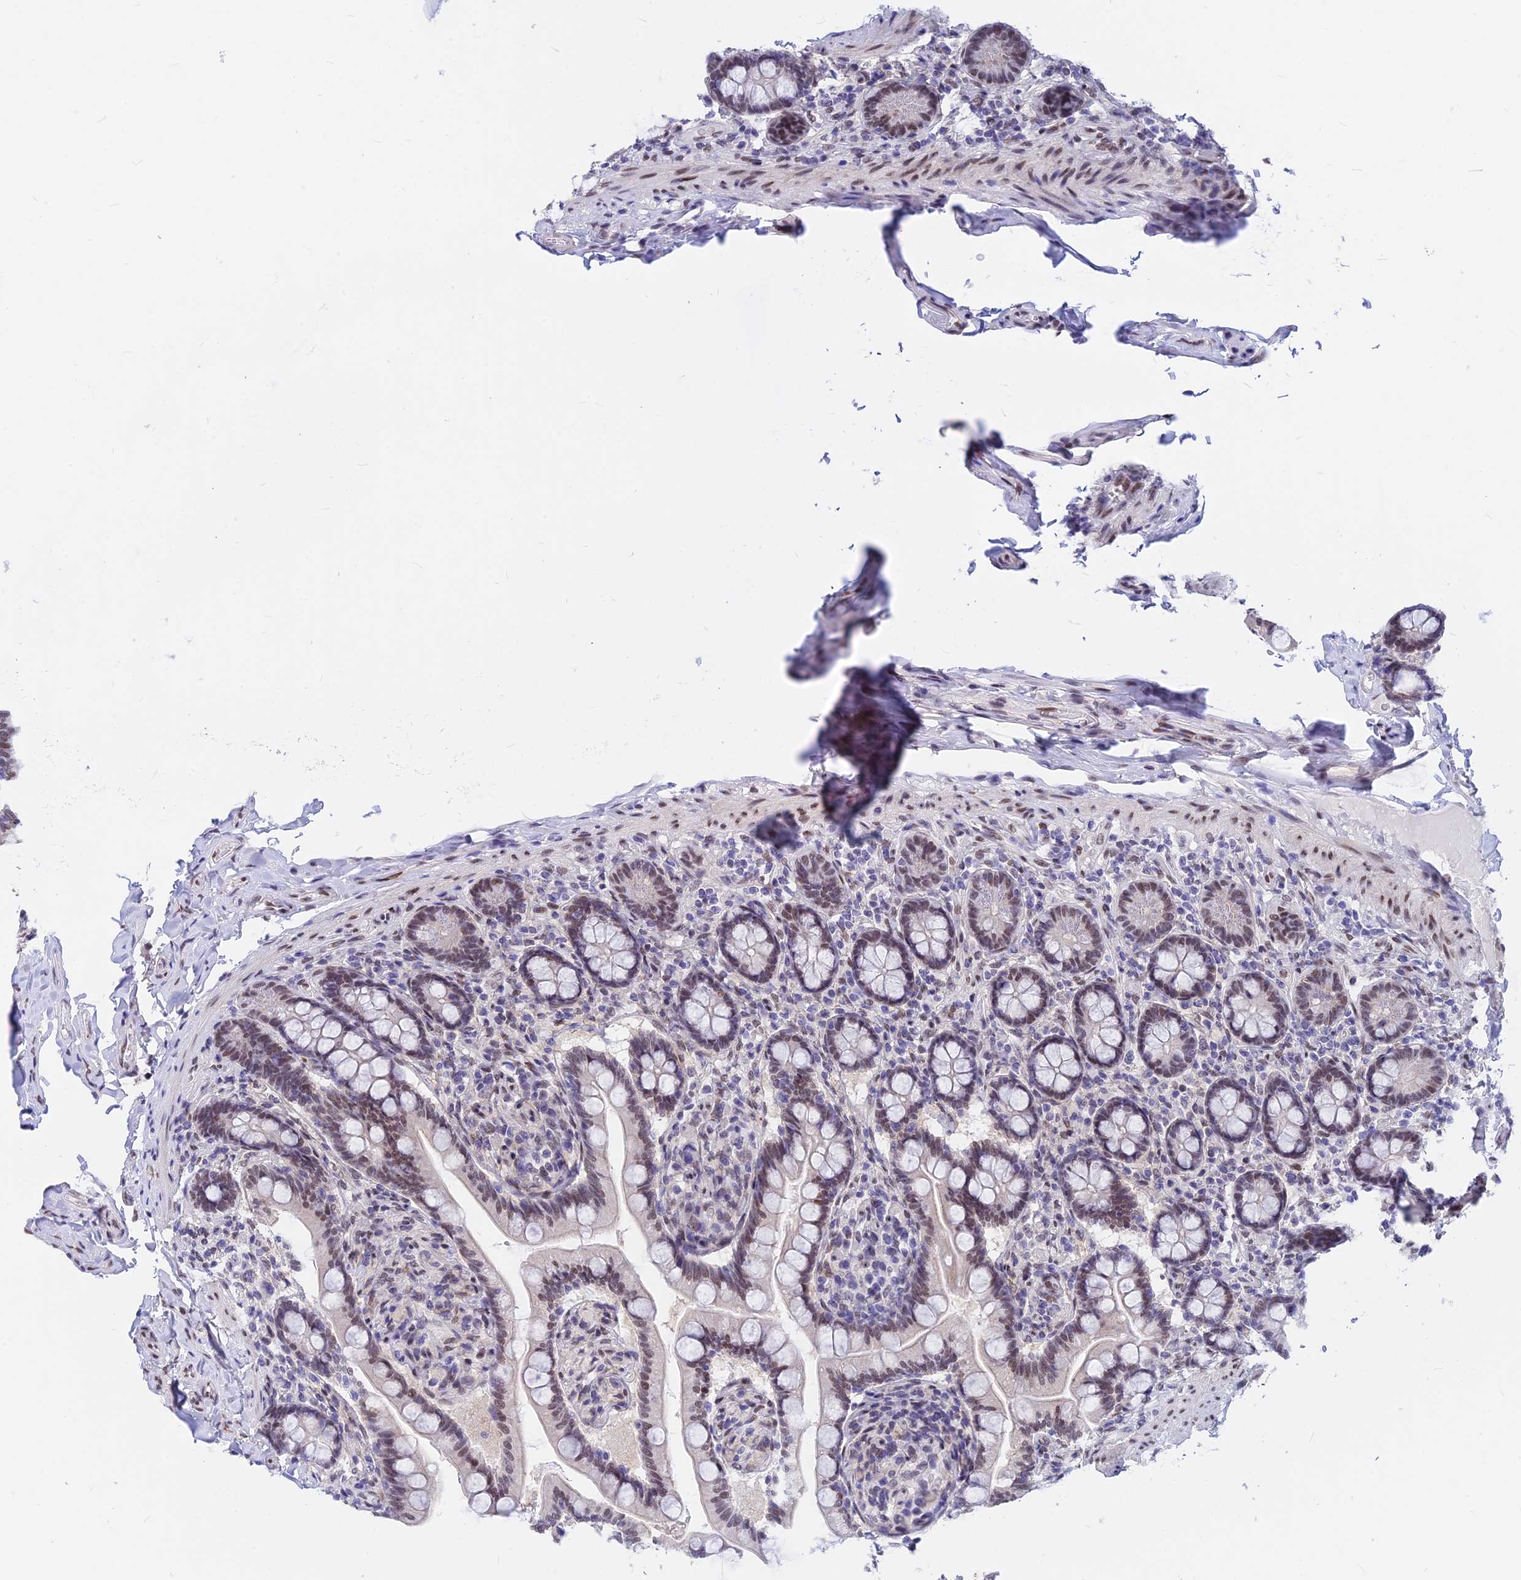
{"staining": {"intensity": "moderate", "quantity": ">75%", "location": "nuclear"}, "tissue": "small intestine", "cell_type": "Glandular cells", "image_type": "normal", "snomed": [{"axis": "morphology", "description": "Normal tissue, NOS"}, {"axis": "topography", "description": "Small intestine"}], "caption": "Protein analysis of unremarkable small intestine demonstrates moderate nuclear positivity in approximately >75% of glandular cells.", "gene": "KCTD13", "patient": {"sex": "female", "age": 64}}